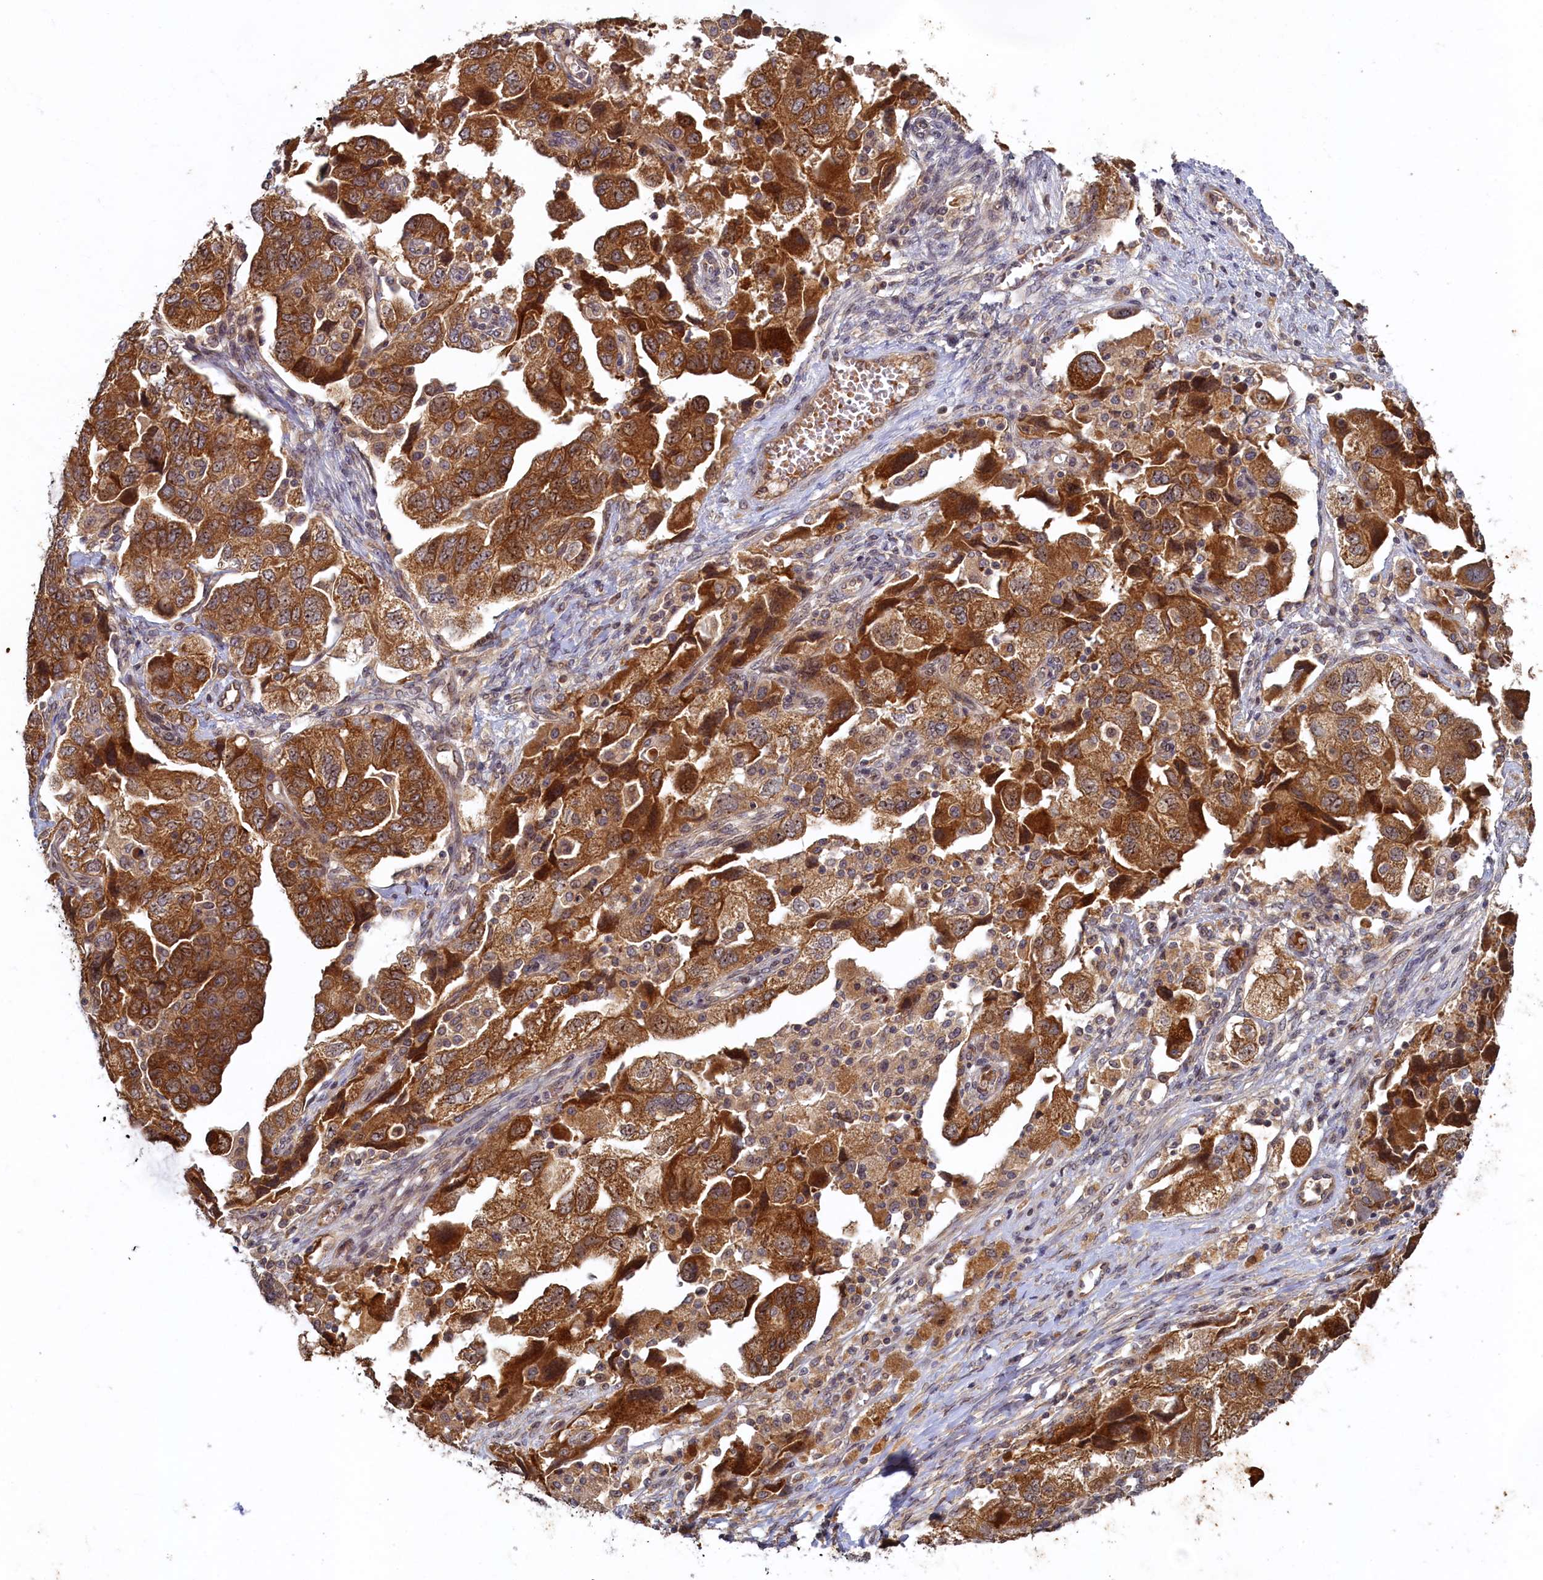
{"staining": {"intensity": "strong", "quantity": ">75%", "location": "cytoplasmic/membranous"}, "tissue": "ovarian cancer", "cell_type": "Tumor cells", "image_type": "cancer", "snomed": [{"axis": "morphology", "description": "Carcinoma, NOS"}, {"axis": "morphology", "description": "Cystadenocarcinoma, serous, NOS"}, {"axis": "topography", "description": "Ovary"}], "caption": "Protein positivity by IHC exhibits strong cytoplasmic/membranous positivity in approximately >75% of tumor cells in carcinoma (ovarian). (Brightfield microscopy of DAB IHC at high magnification).", "gene": "CEP20", "patient": {"sex": "female", "age": 69}}